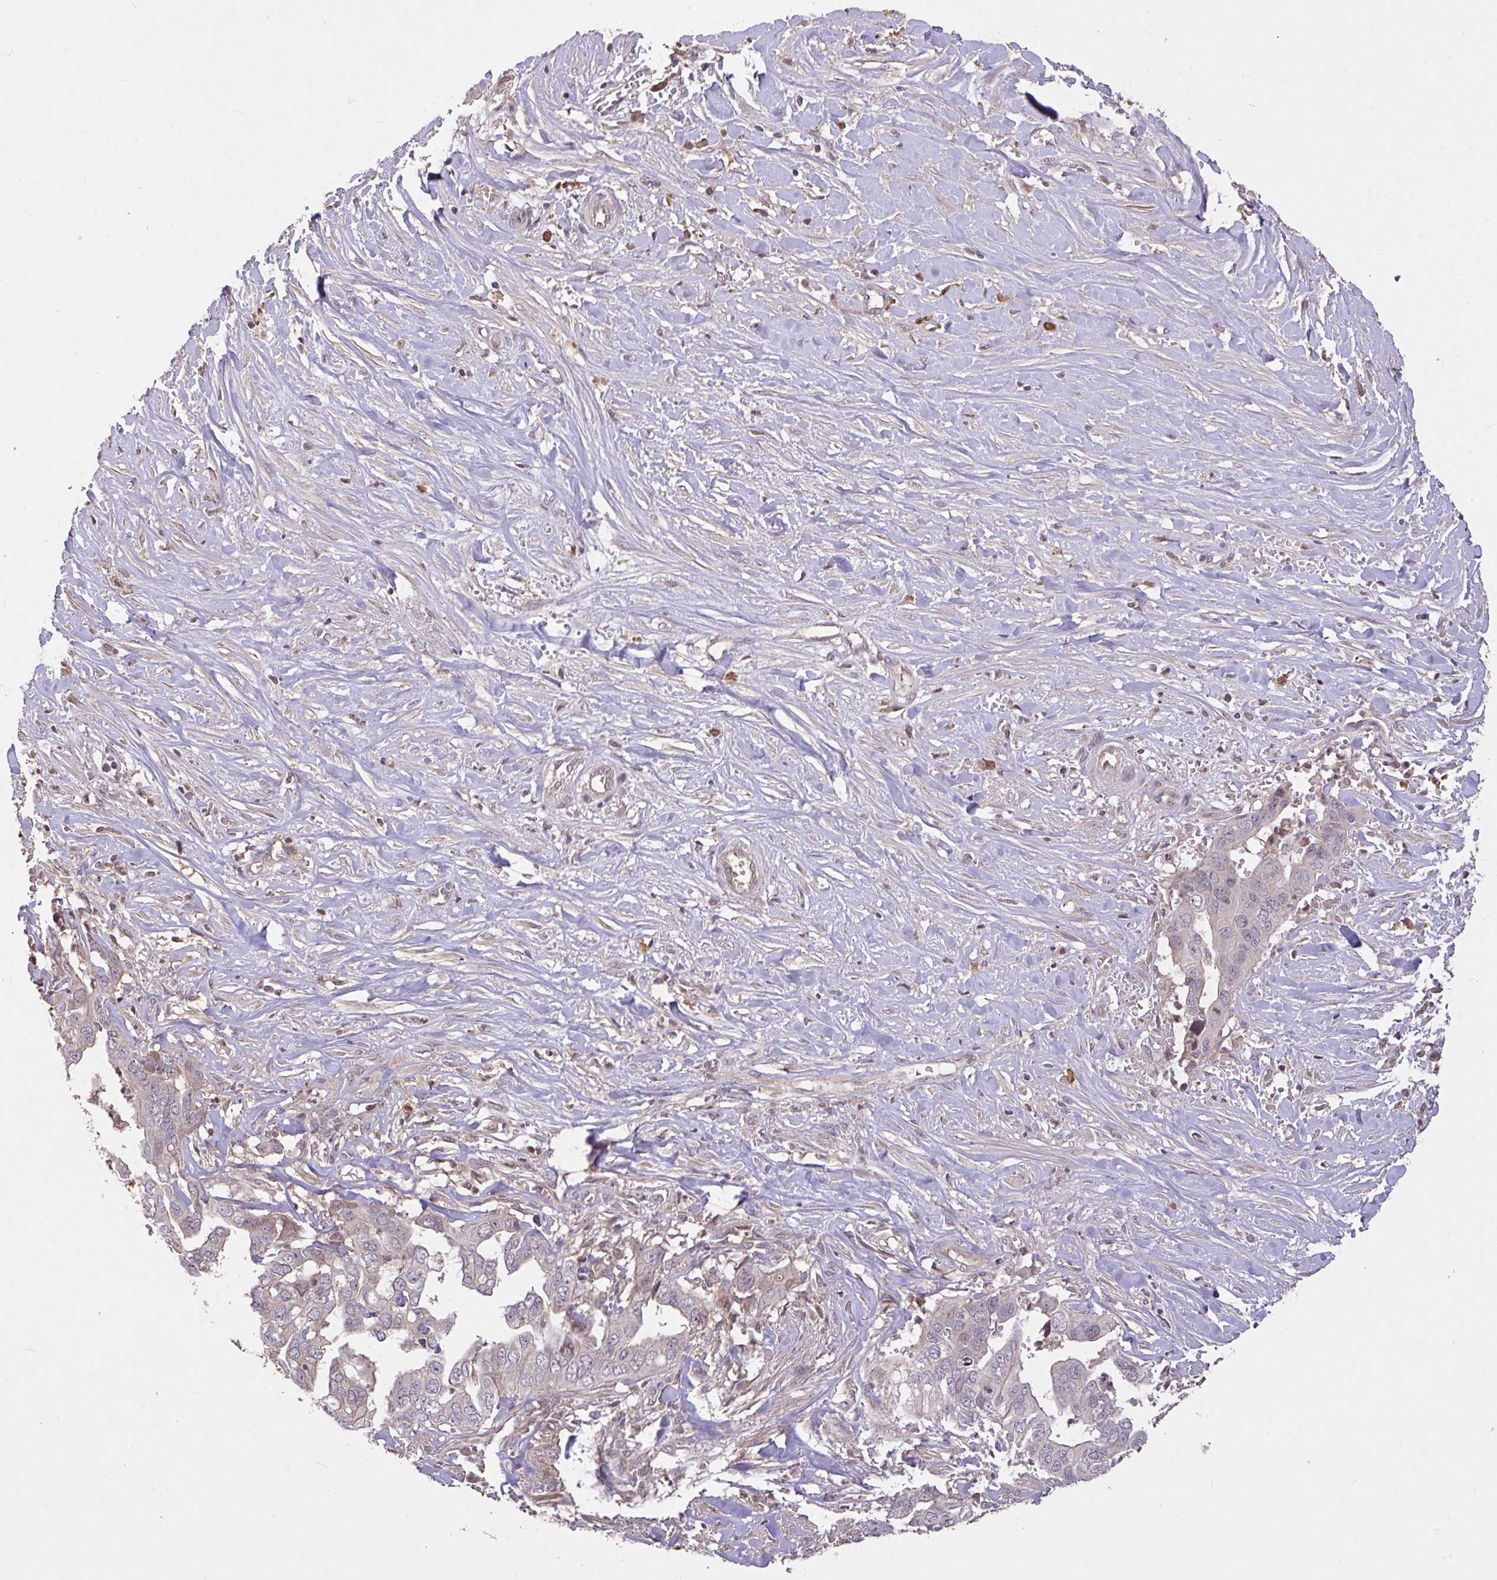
{"staining": {"intensity": "negative", "quantity": "none", "location": "none"}, "tissue": "liver cancer", "cell_type": "Tumor cells", "image_type": "cancer", "snomed": [{"axis": "morphology", "description": "Cholangiocarcinoma"}, {"axis": "topography", "description": "Liver"}], "caption": "Histopathology image shows no significant protein positivity in tumor cells of liver cholangiocarcinoma.", "gene": "FCER1A", "patient": {"sex": "female", "age": 79}}